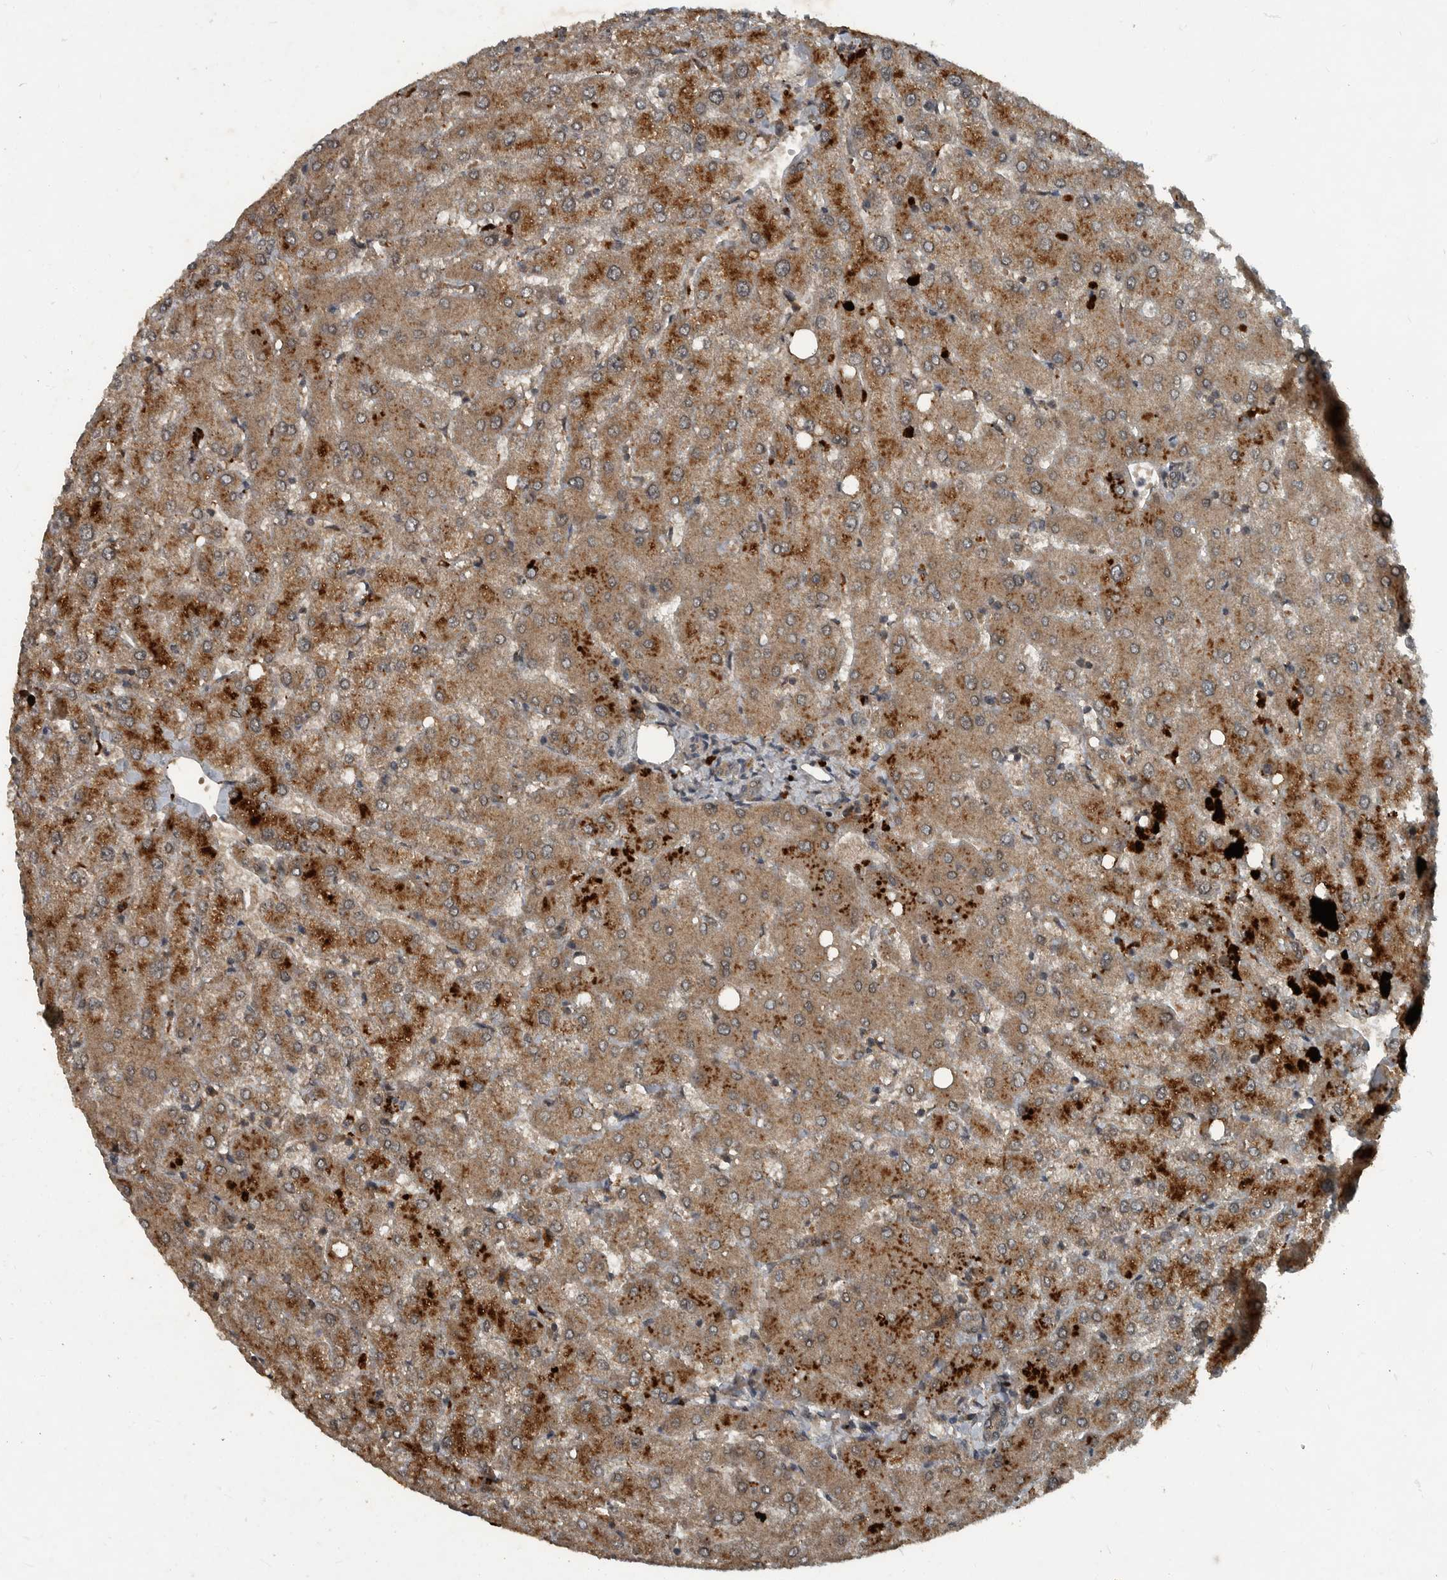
{"staining": {"intensity": "weak", "quantity": ">75%", "location": "cytoplasmic/membranous"}, "tissue": "liver", "cell_type": "Cholangiocytes", "image_type": "normal", "snomed": [{"axis": "morphology", "description": "Normal tissue, NOS"}, {"axis": "topography", "description": "Liver"}], "caption": "A high-resolution image shows immunohistochemistry (IHC) staining of unremarkable liver, which demonstrates weak cytoplasmic/membranous expression in approximately >75% of cholangiocytes.", "gene": "FOXO1", "patient": {"sex": "female", "age": 54}}